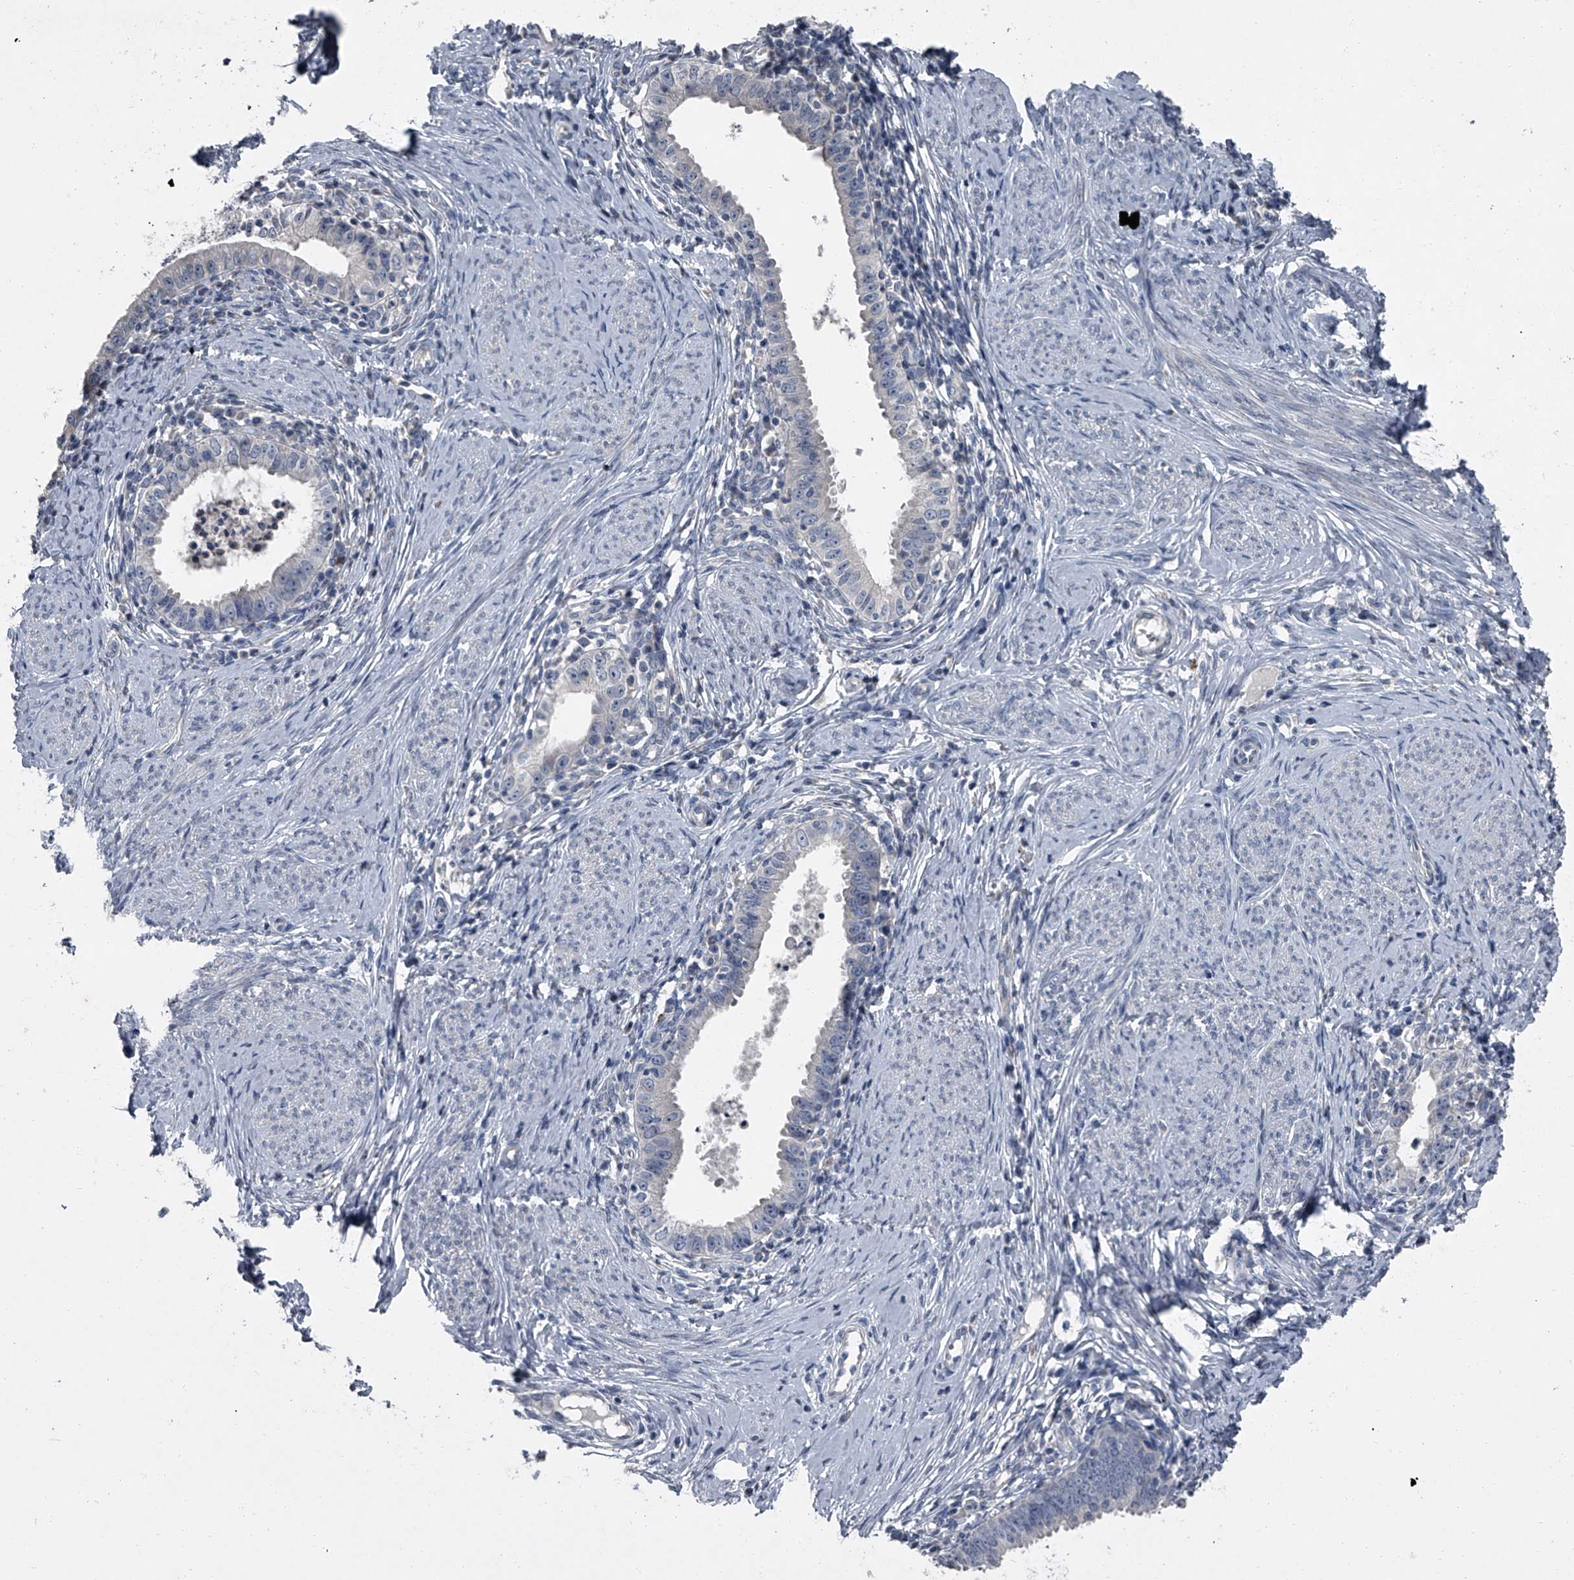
{"staining": {"intensity": "negative", "quantity": "none", "location": "none"}, "tissue": "cervical cancer", "cell_type": "Tumor cells", "image_type": "cancer", "snomed": [{"axis": "morphology", "description": "Adenocarcinoma, NOS"}, {"axis": "topography", "description": "Cervix"}], "caption": "IHC of human cervical adenocarcinoma displays no expression in tumor cells.", "gene": "HEPHL1", "patient": {"sex": "female", "age": 36}}